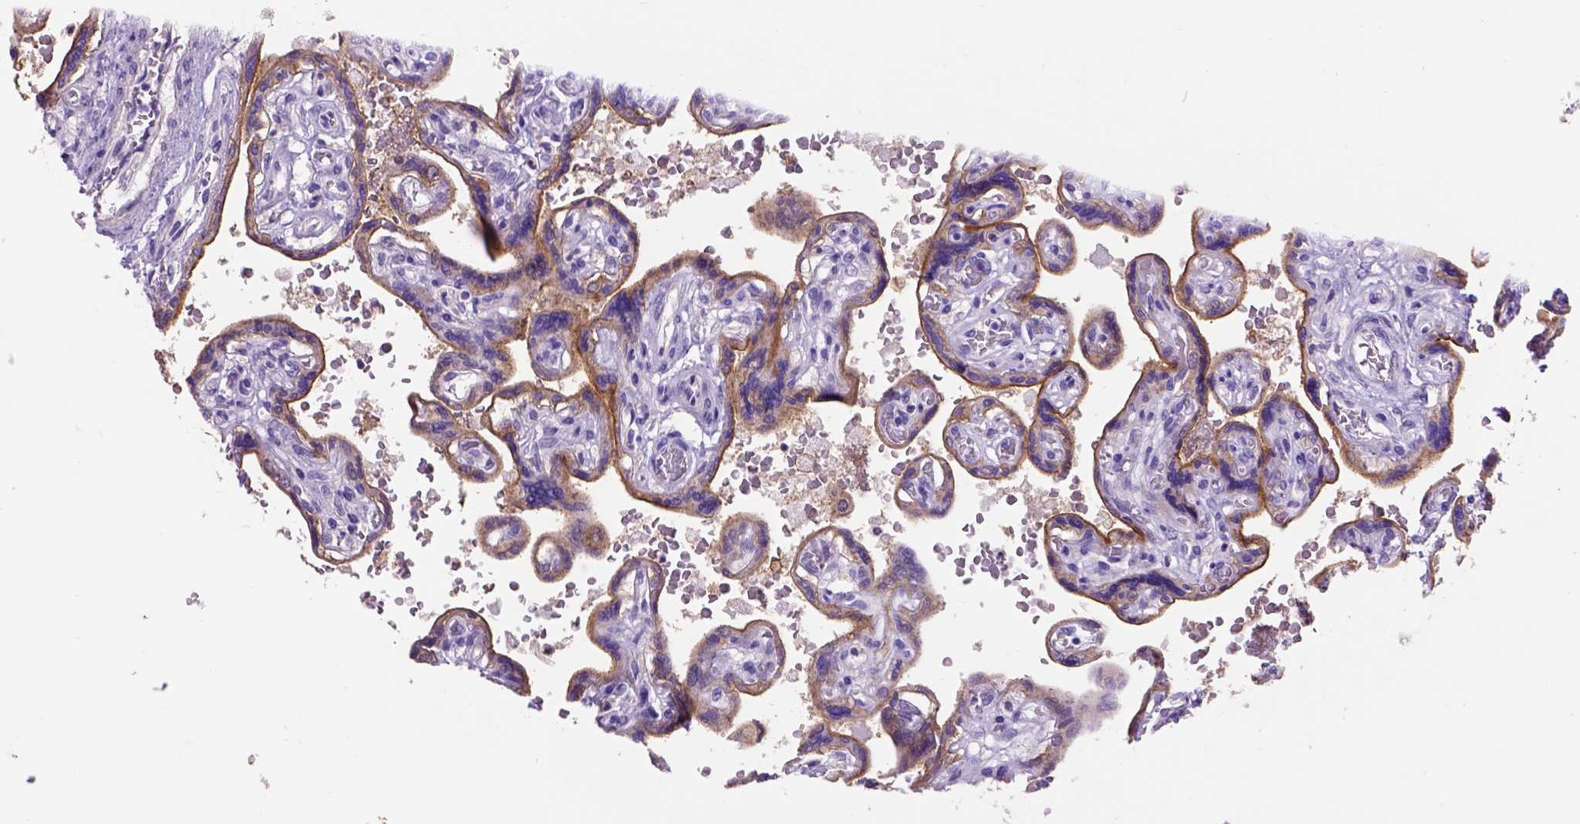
{"staining": {"intensity": "moderate", "quantity": ">75%", "location": "cytoplasmic/membranous"}, "tissue": "placenta", "cell_type": "Decidual cells", "image_type": "normal", "snomed": [{"axis": "morphology", "description": "Normal tissue, NOS"}, {"axis": "topography", "description": "Placenta"}], "caption": "An IHC histopathology image of benign tissue is shown. Protein staining in brown shows moderate cytoplasmic/membranous positivity in placenta within decidual cells. (Brightfield microscopy of DAB IHC at high magnification).", "gene": "EGFR", "patient": {"sex": "female", "age": 32}}